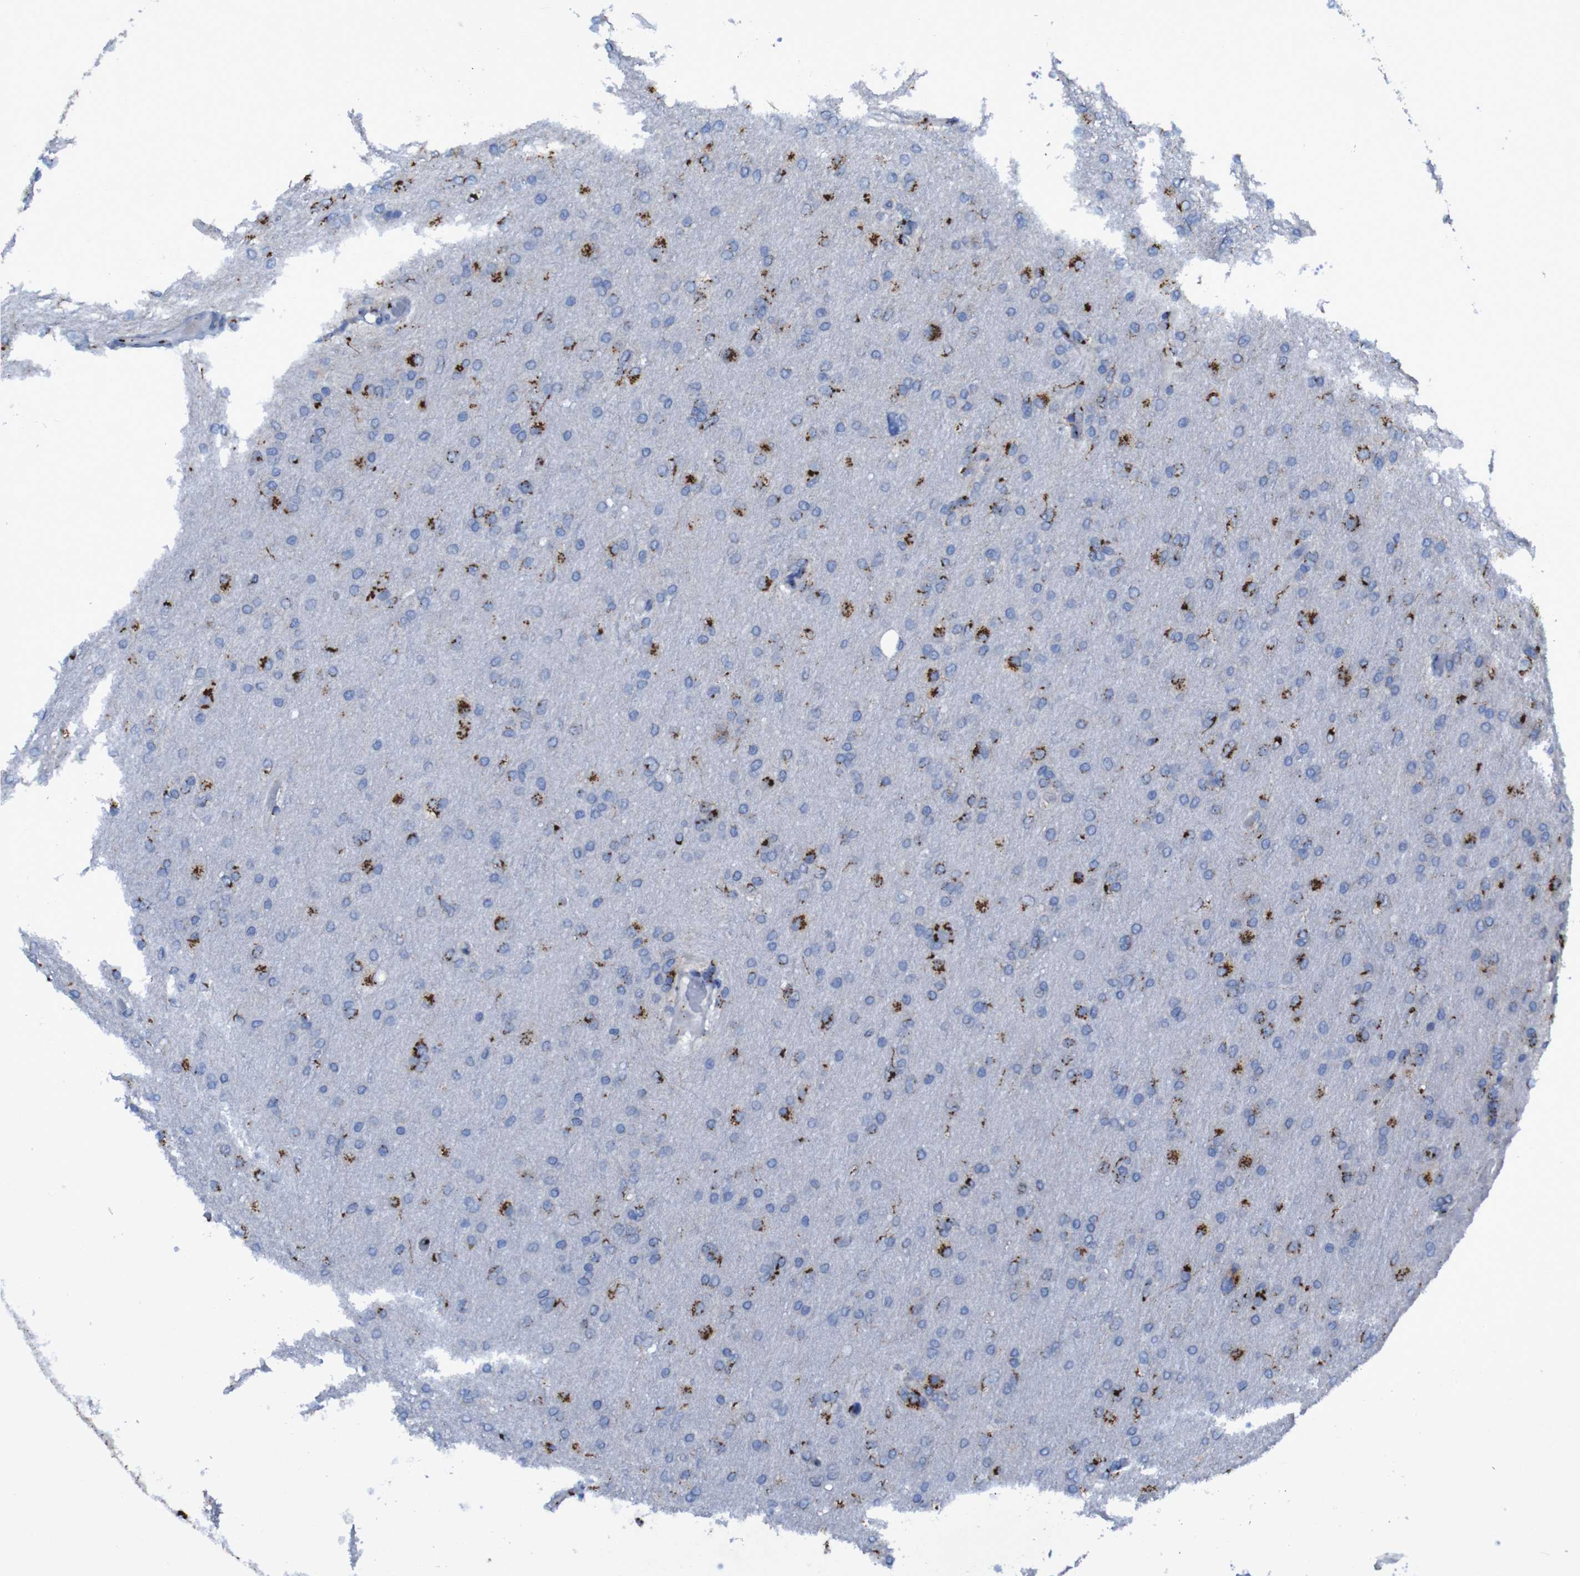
{"staining": {"intensity": "strong", "quantity": "25%-75%", "location": "cytoplasmic/membranous"}, "tissue": "glioma", "cell_type": "Tumor cells", "image_type": "cancer", "snomed": [{"axis": "morphology", "description": "Glioma, malignant, High grade"}, {"axis": "topography", "description": "Cerebral cortex"}], "caption": "Strong cytoplasmic/membranous positivity is identified in approximately 25%-75% of tumor cells in malignant high-grade glioma. Using DAB (3,3'-diaminobenzidine) (brown) and hematoxylin (blue) stains, captured at high magnification using brightfield microscopy.", "gene": "GOLM1", "patient": {"sex": "female", "age": 36}}